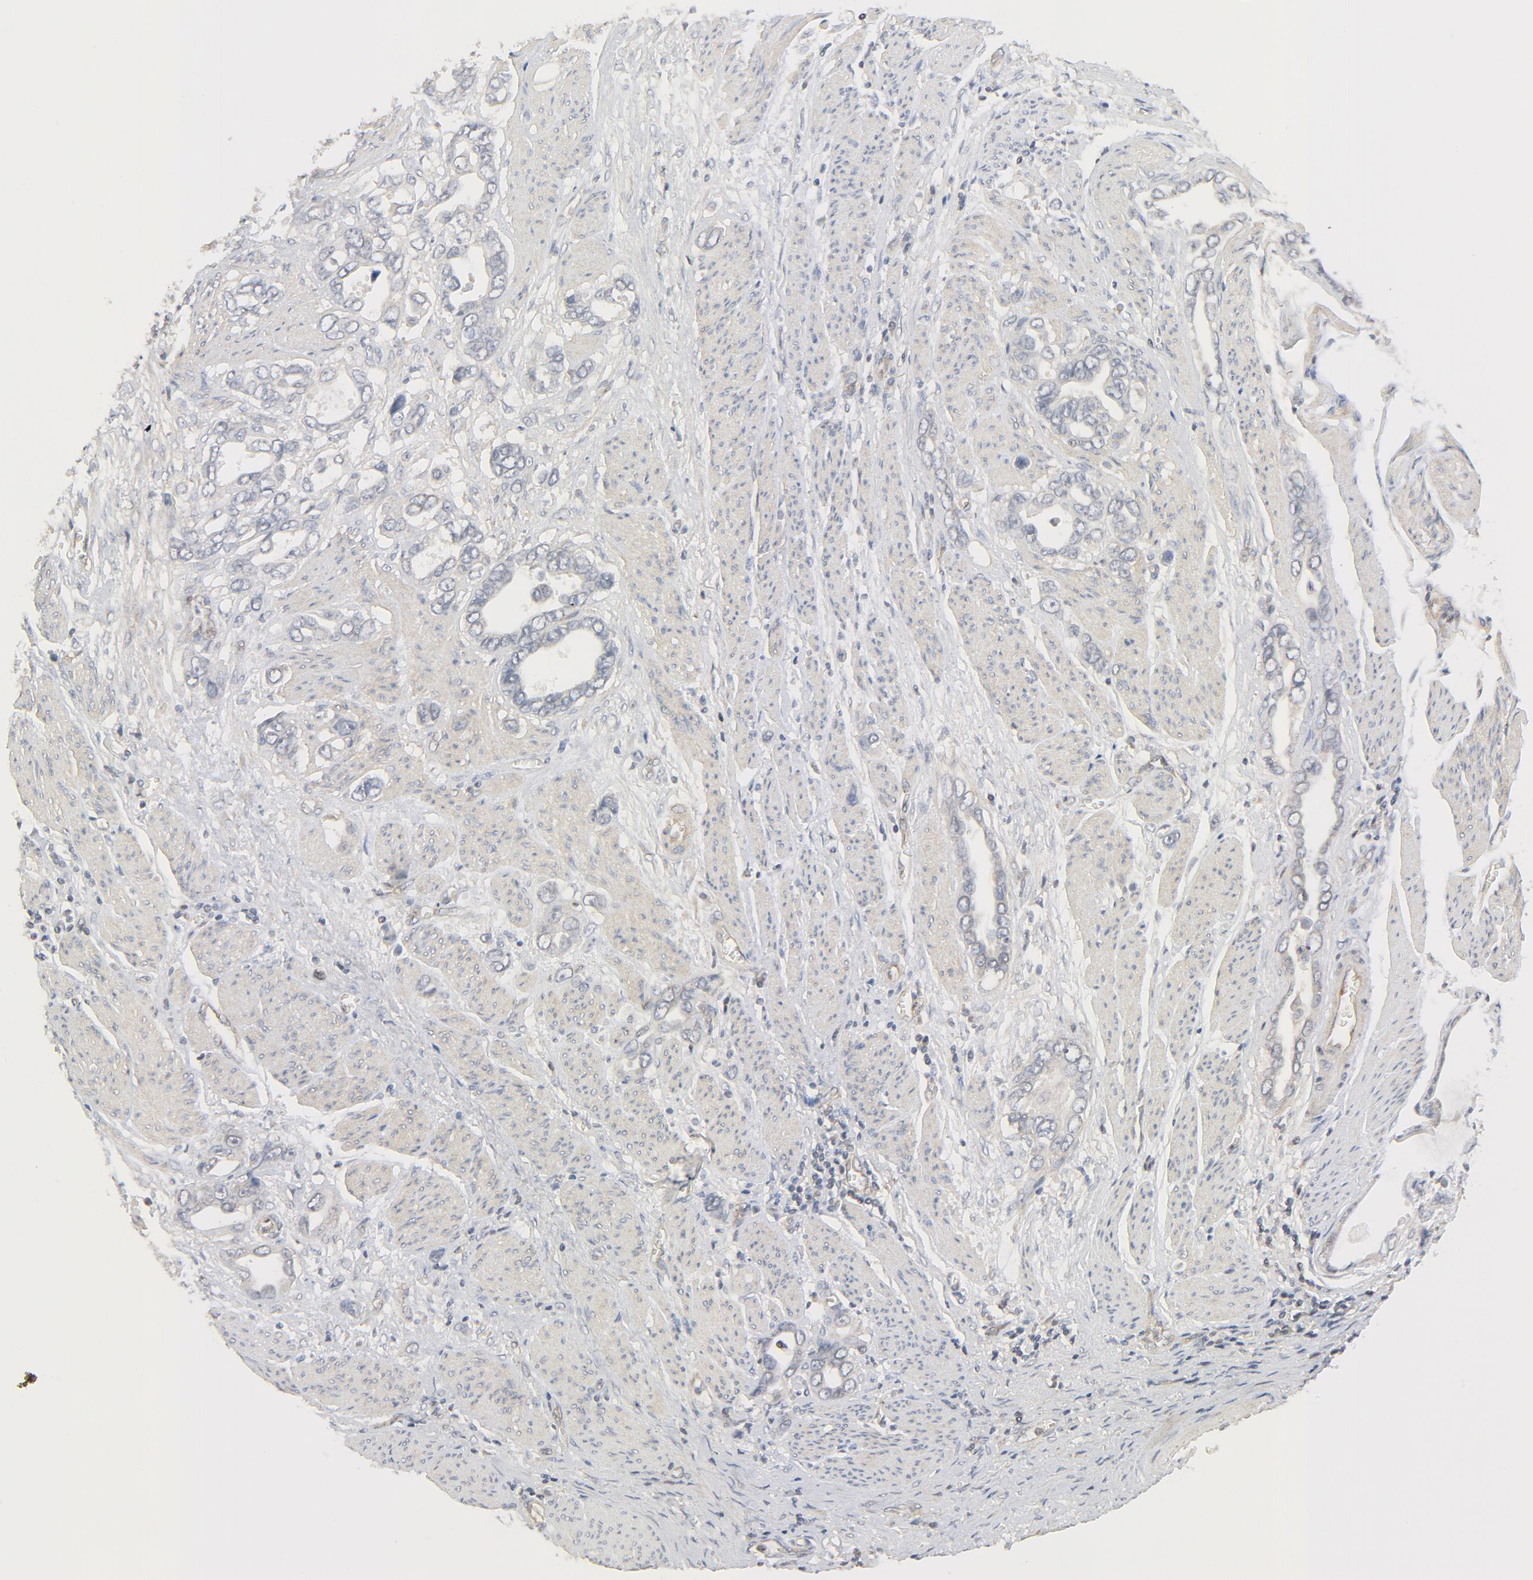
{"staining": {"intensity": "negative", "quantity": "none", "location": "none"}, "tissue": "stomach cancer", "cell_type": "Tumor cells", "image_type": "cancer", "snomed": [{"axis": "morphology", "description": "Adenocarcinoma, NOS"}, {"axis": "topography", "description": "Stomach"}], "caption": "An immunohistochemistry (IHC) photomicrograph of stomach cancer (adenocarcinoma) is shown. There is no staining in tumor cells of stomach cancer (adenocarcinoma).", "gene": "MAP2K7", "patient": {"sex": "male", "age": 78}}